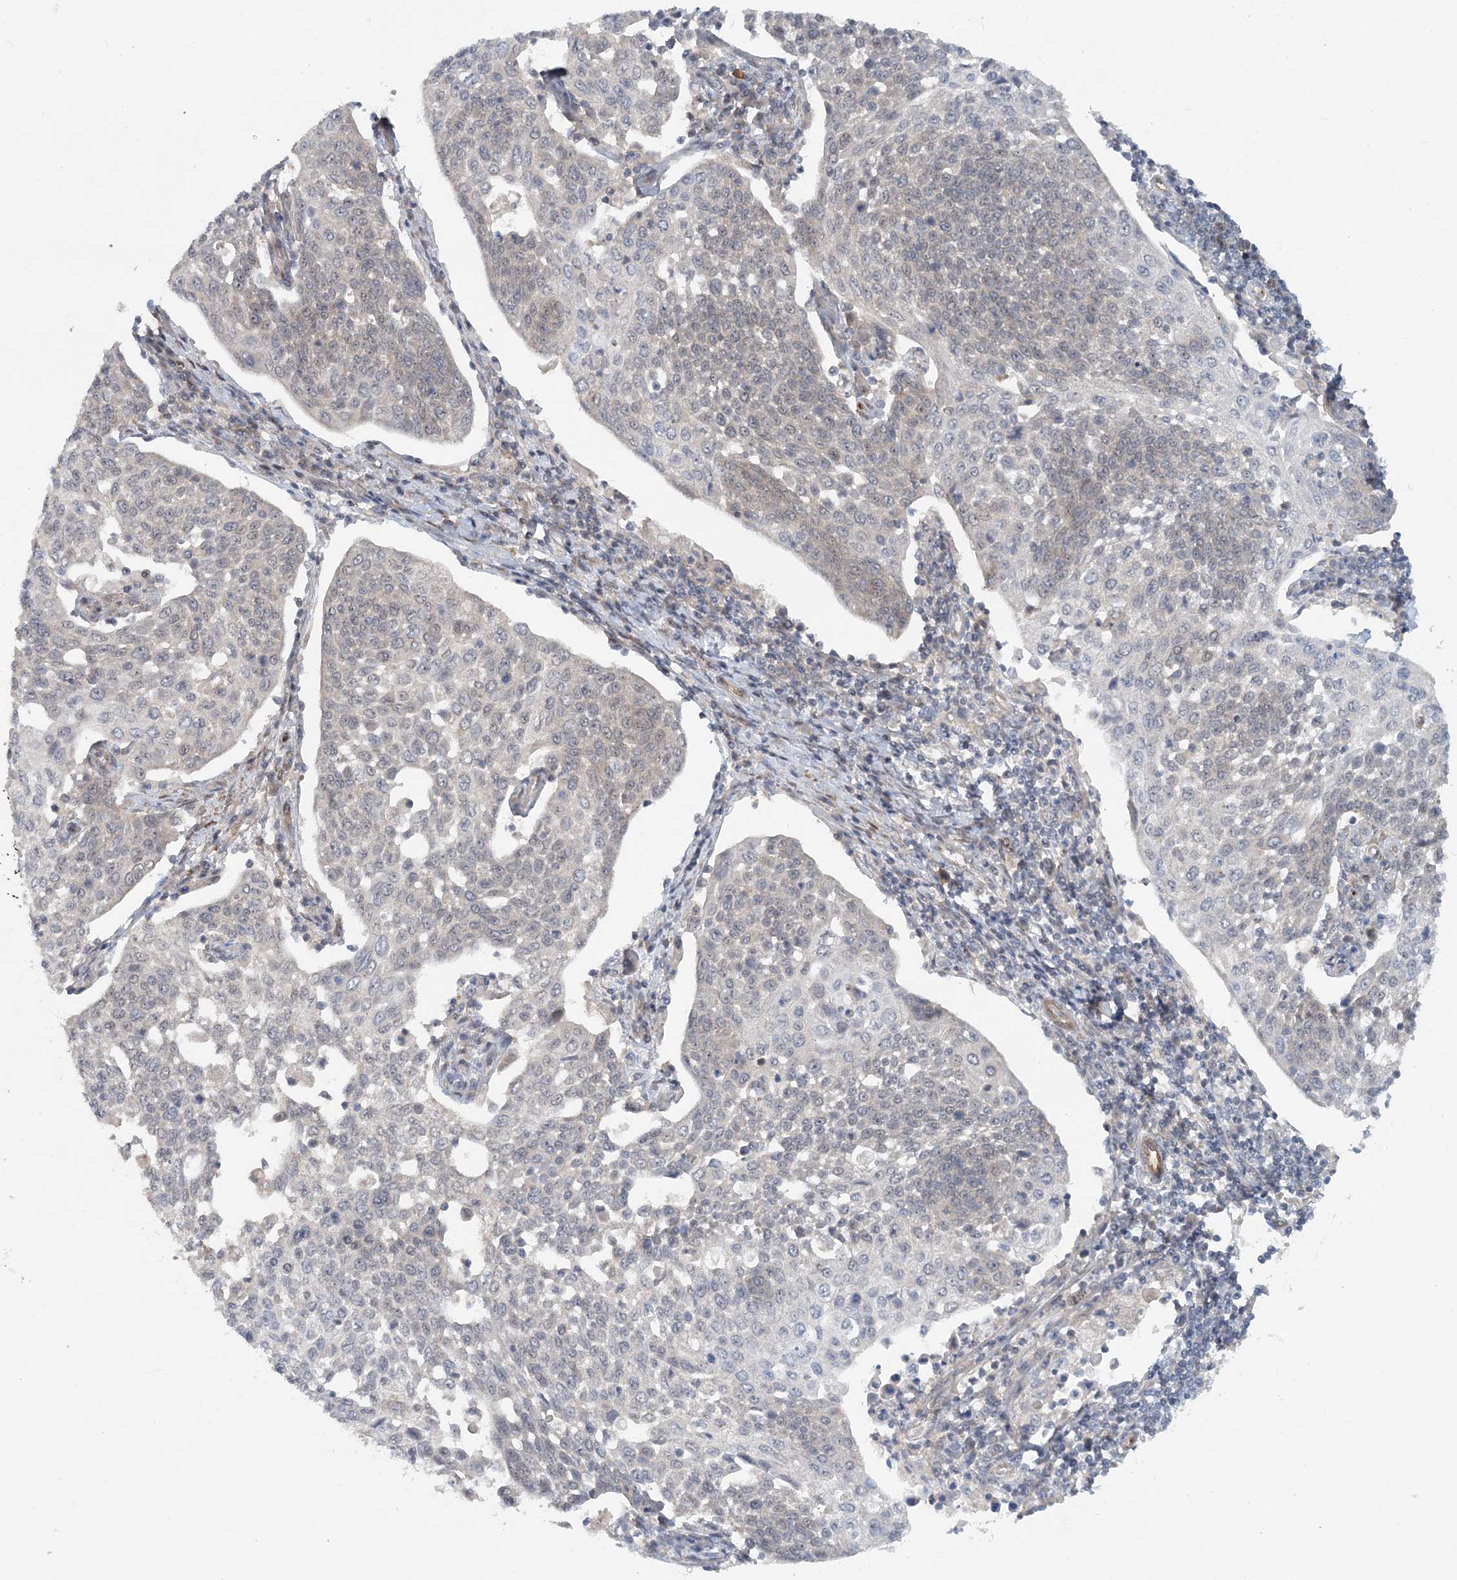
{"staining": {"intensity": "negative", "quantity": "none", "location": "none"}, "tissue": "cervical cancer", "cell_type": "Tumor cells", "image_type": "cancer", "snomed": [{"axis": "morphology", "description": "Squamous cell carcinoma, NOS"}, {"axis": "topography", "description": "Cervix"}], "caption": "This is an immunohistochemistry (IHC) photomicrograph of cervical cancer. There is no expression in tumor cells.", "gene": "GEMIN5", "patient": {"sex": "female", "age": 34}}